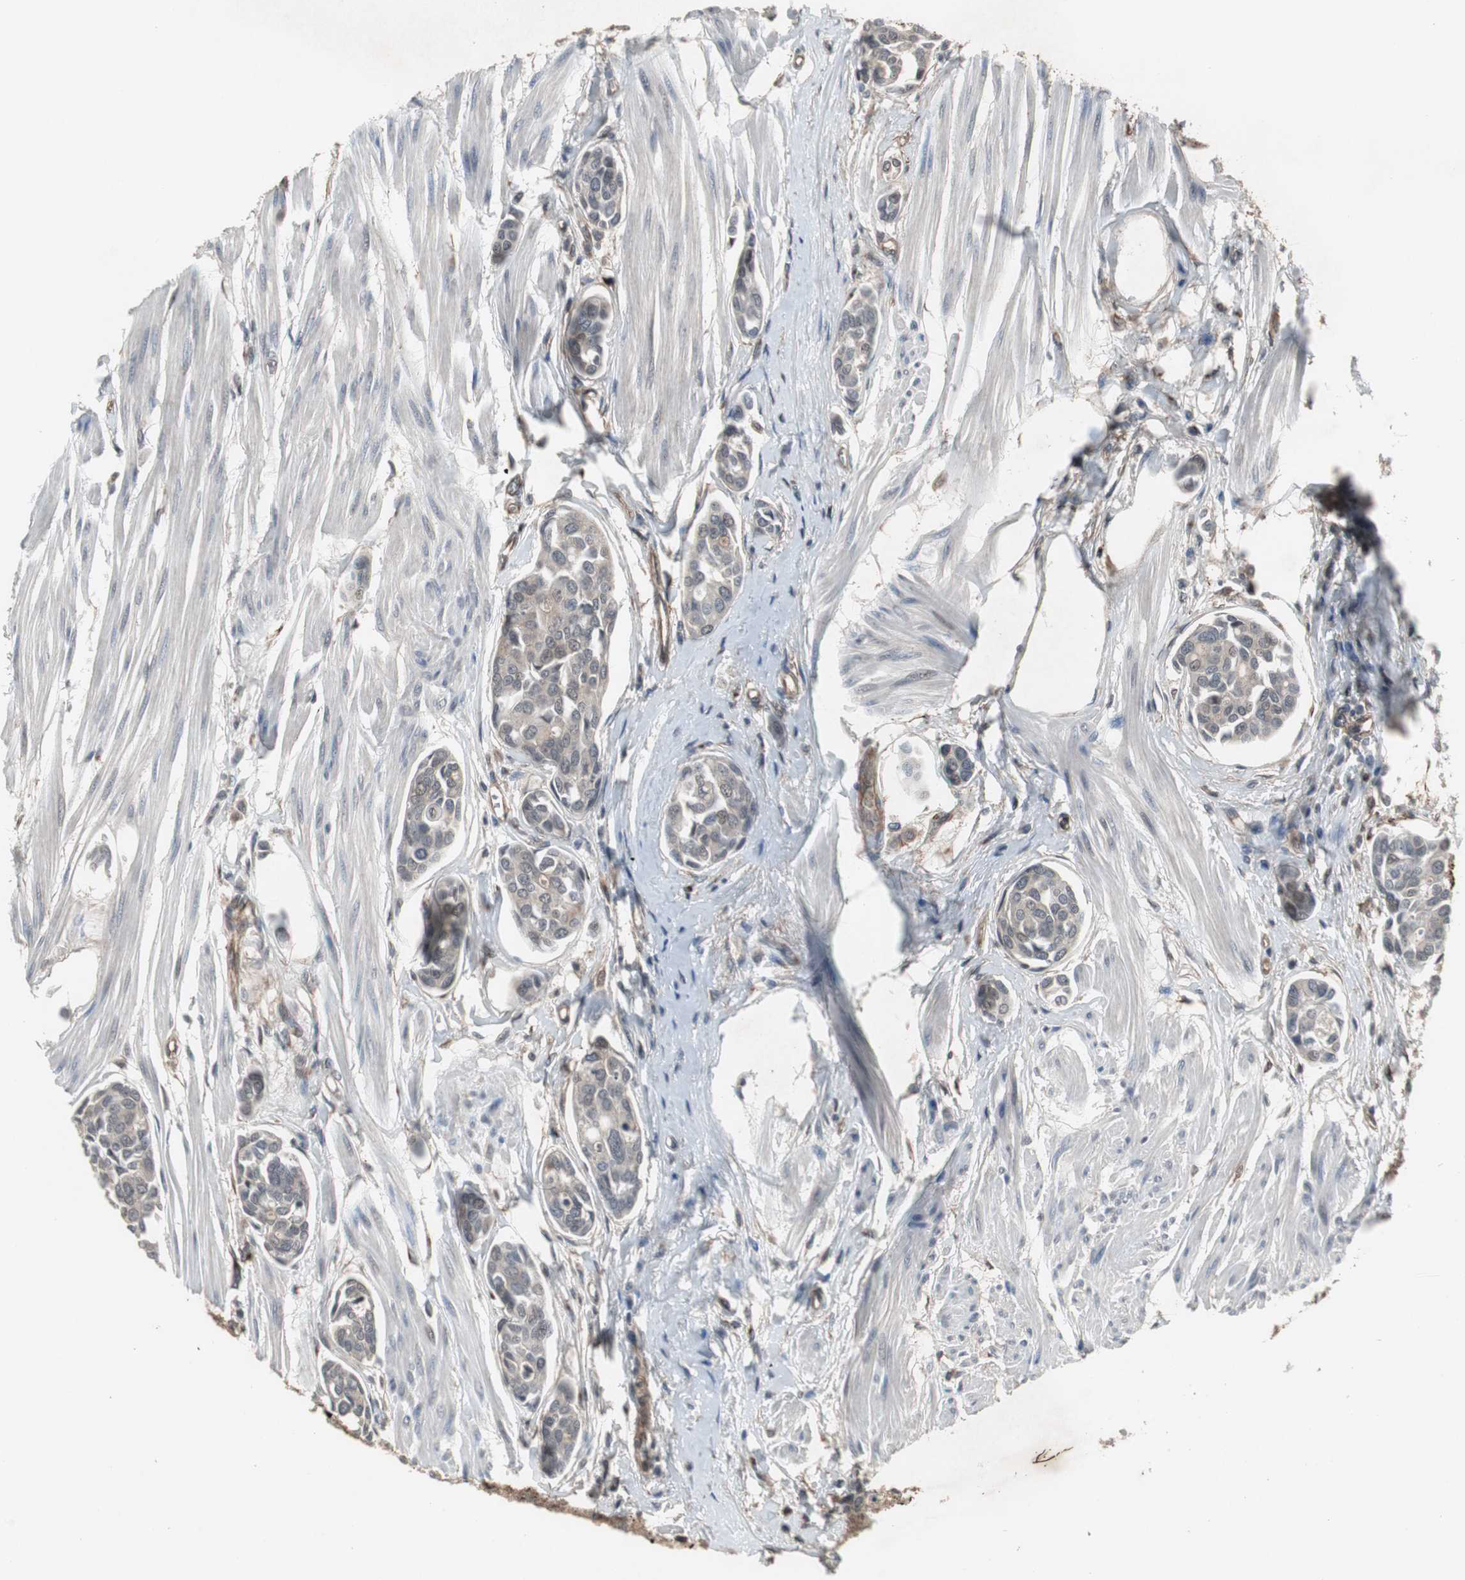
{"staining": {"intensity": "weak", "quantity": "<25%", "location": "nuclear"}, "tissue": "urothelial cancer", "cell_type": "Tumor cells", "image_type": "cancer", "snomed": [{"axis": "morphology", "description": "Urothelial carcinoma, High grade"}, {"axis": "topography", "description": "Urinary bladder"}], "caption": "Histopathology image shows no significant protein staining in tumor cells of urothelial cancer.", "gene": "ATP2B2", "patient": {"sex": "male", "age": 78}}